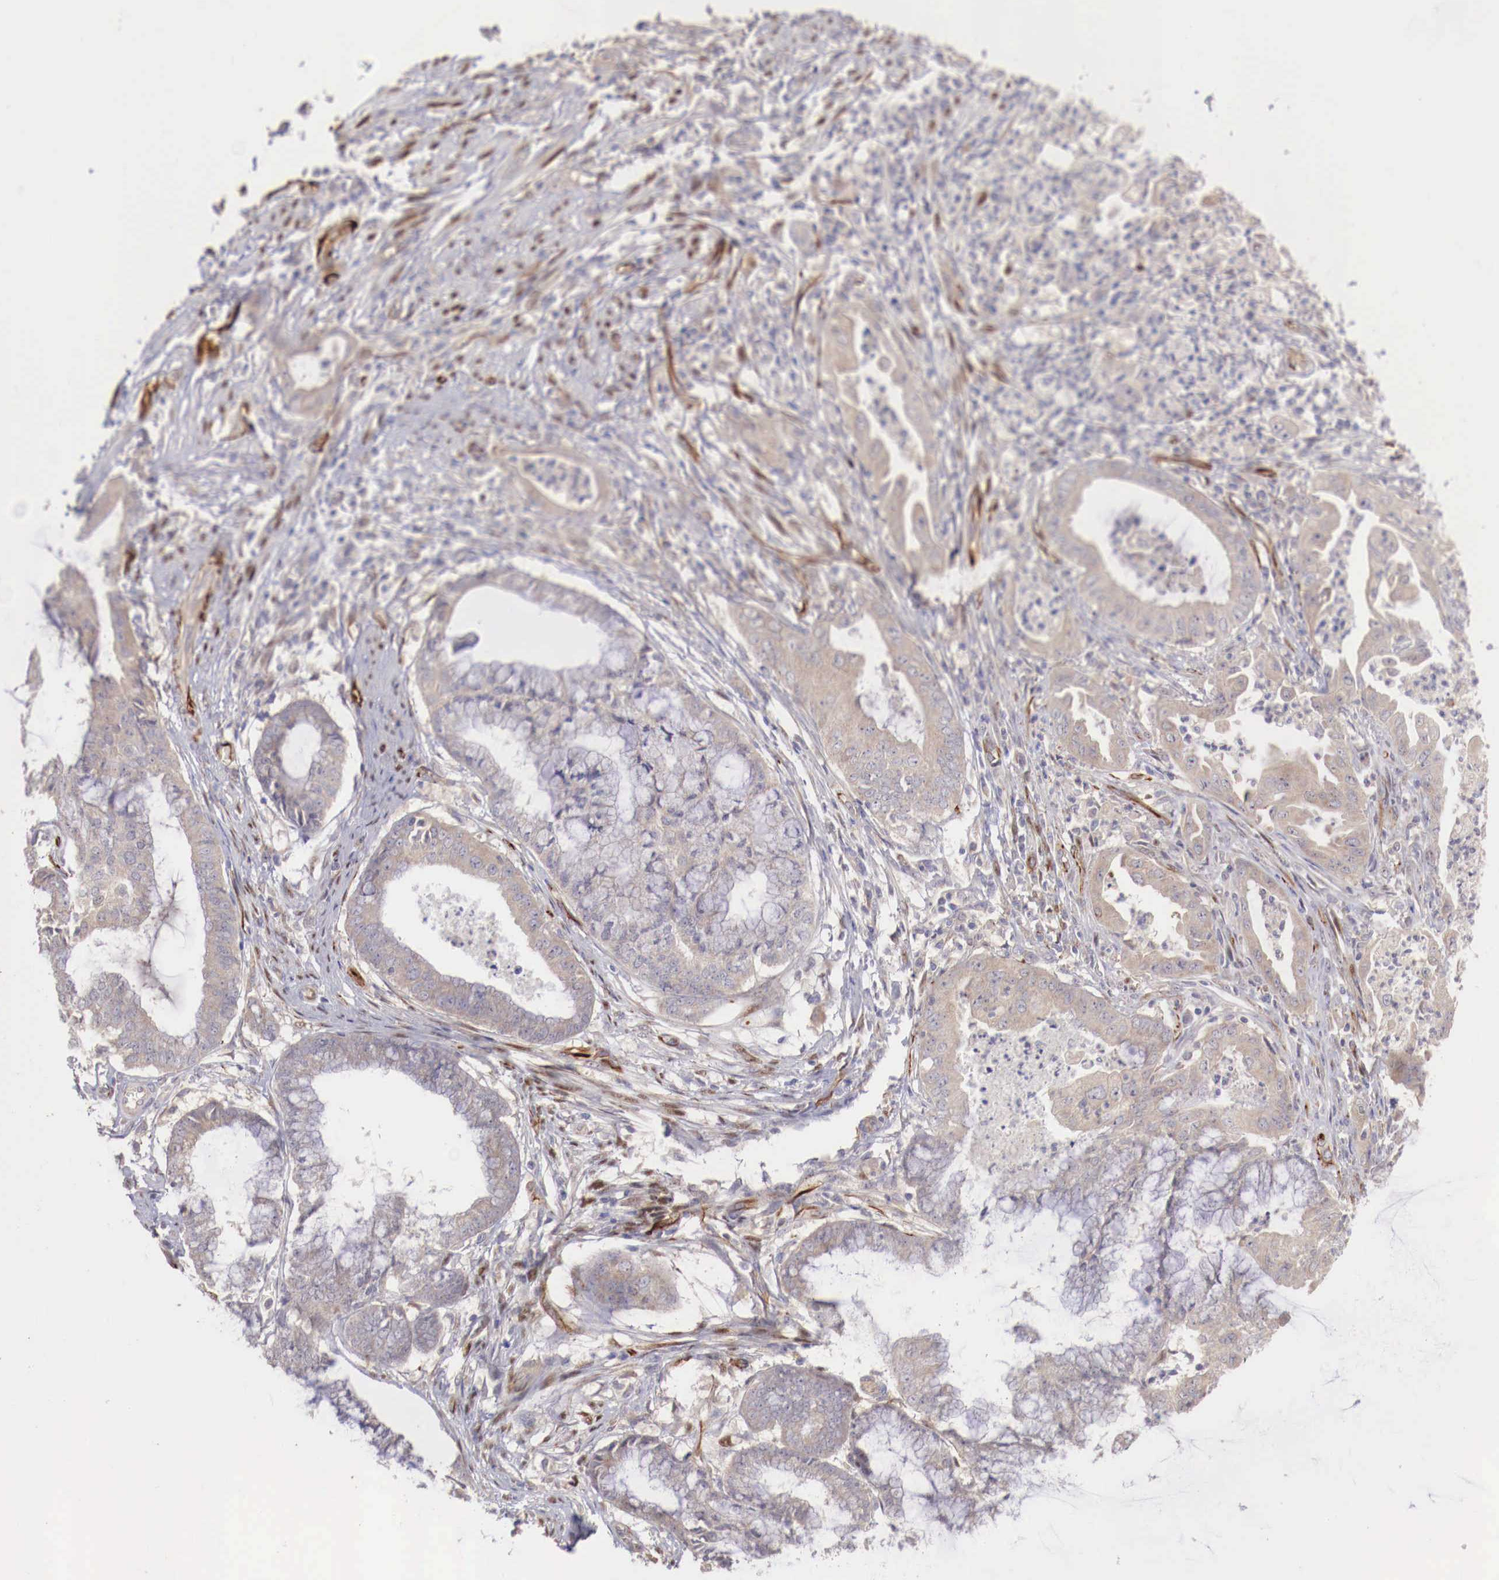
{"staining": {"intensity": "negative", "quantity": "none", "location": "none"}, "tissue": "endometrial cancer", "cell_type": "Tumor cells", "image_type": "cancer", "snomed": [{"axis": "morphology", "description": "Adenocarcinoma, NOS"}, {"axis": "topography", "description": "Endometrium"}], "caption": "A high-resolution photomicrograph shows immunohistochemistry staining of endometrial cancer (adenocarcinoma), which exhibits no significant staining in tumor cells.", "gene": "WT1", "patient": {"sex": "female", "age": 63}}